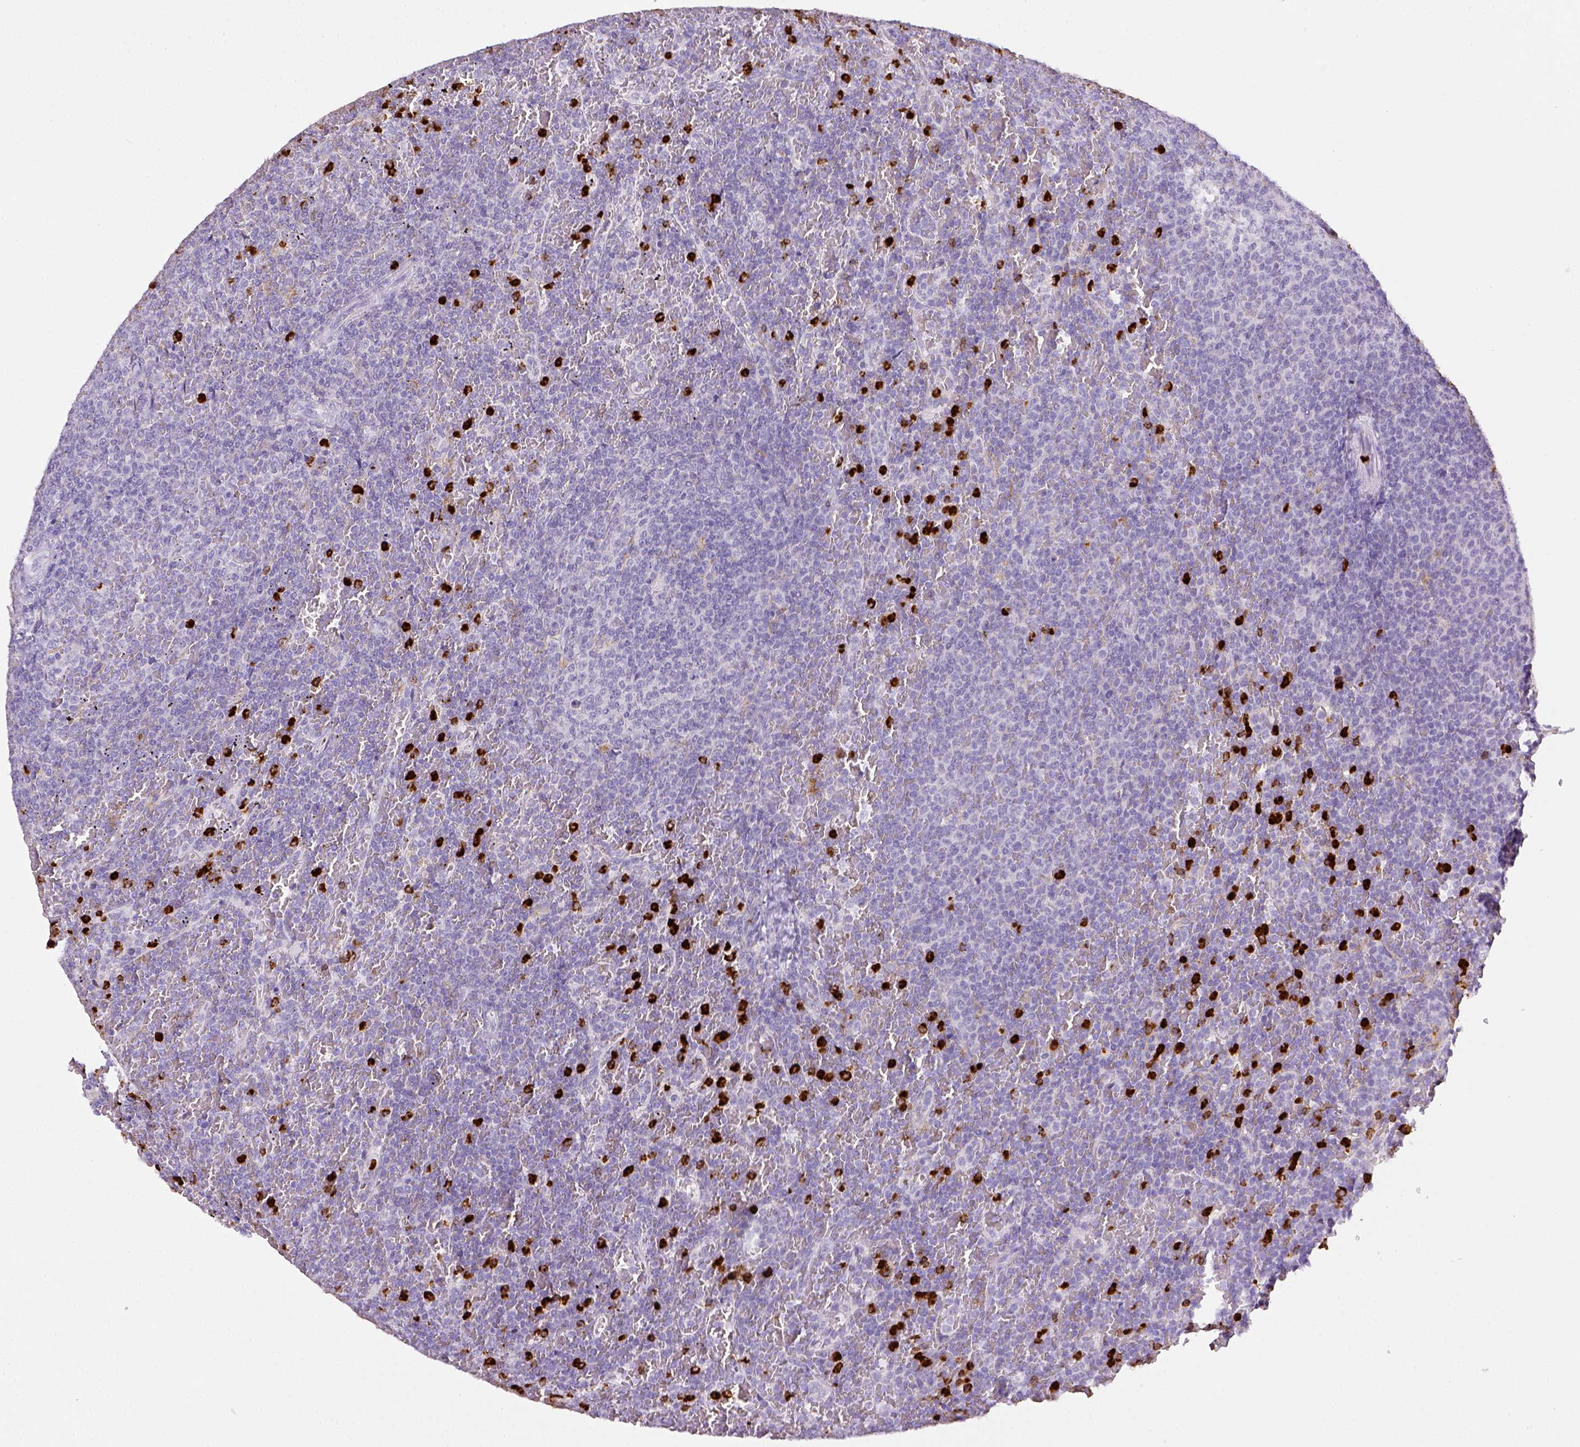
{"staining": {"intensity": "negative", "quantity": "none", "location": "none"}, "tissue": "lymphoma", "cell_type": "Tumor cells", "image_type": "cancer", "snomed": [{"axis": "morphology", "description": "Malignant lymphoma, non-Hodgkin's type, Low grade"}, {"axis": "topography", "description": "Spleen"}], "caption": "Human lymphoma stained for a protein using immunohistochemistry (IHC) displays no positivity in tumor cells.", "gene": "ITGAM", "patient": {"sex": "female", "age": 77}}